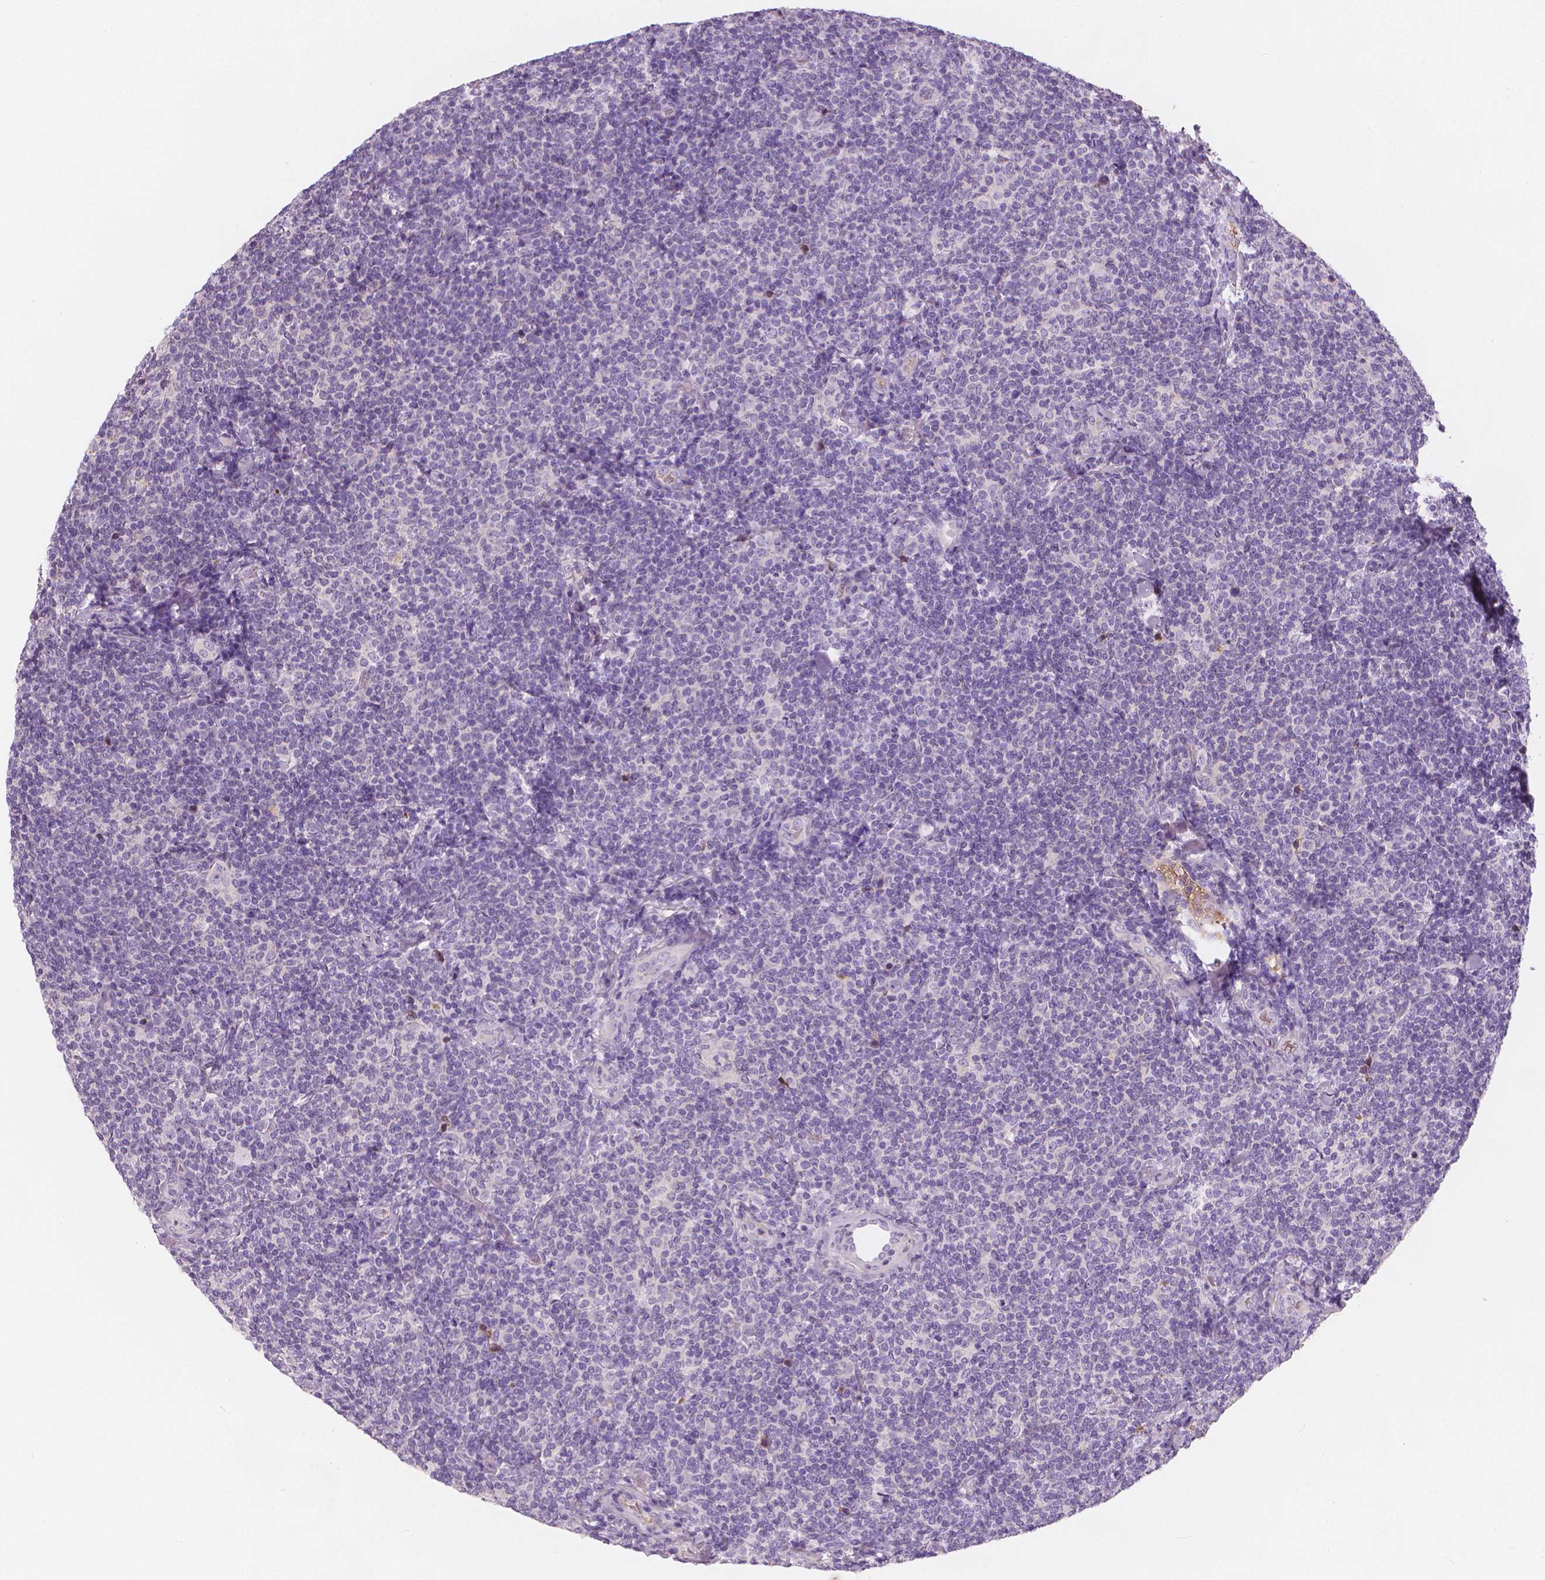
{"staining": {"intensity": "negative", "quantity": "none", "location": "none"}, "tissue": "lymphoma", "cell_type": "Tumor cells", "image_type": "cancer", "snomed": [{"axis": "morphology", "description": "Malignant lymphoma, non-Hodgkin's type, Low grade"}, {"axis": "topography", "description": "Lymph node"}], "caption": "Immunohistochemistry (IHC) micrograph of human low-grade malignant lymphoma, non-Hodgkin's type stained for a protein (brown), which displays no positivity in tumor cells.", "gene": "APOA4", "patient": {"sex": "female", "age": 56}}